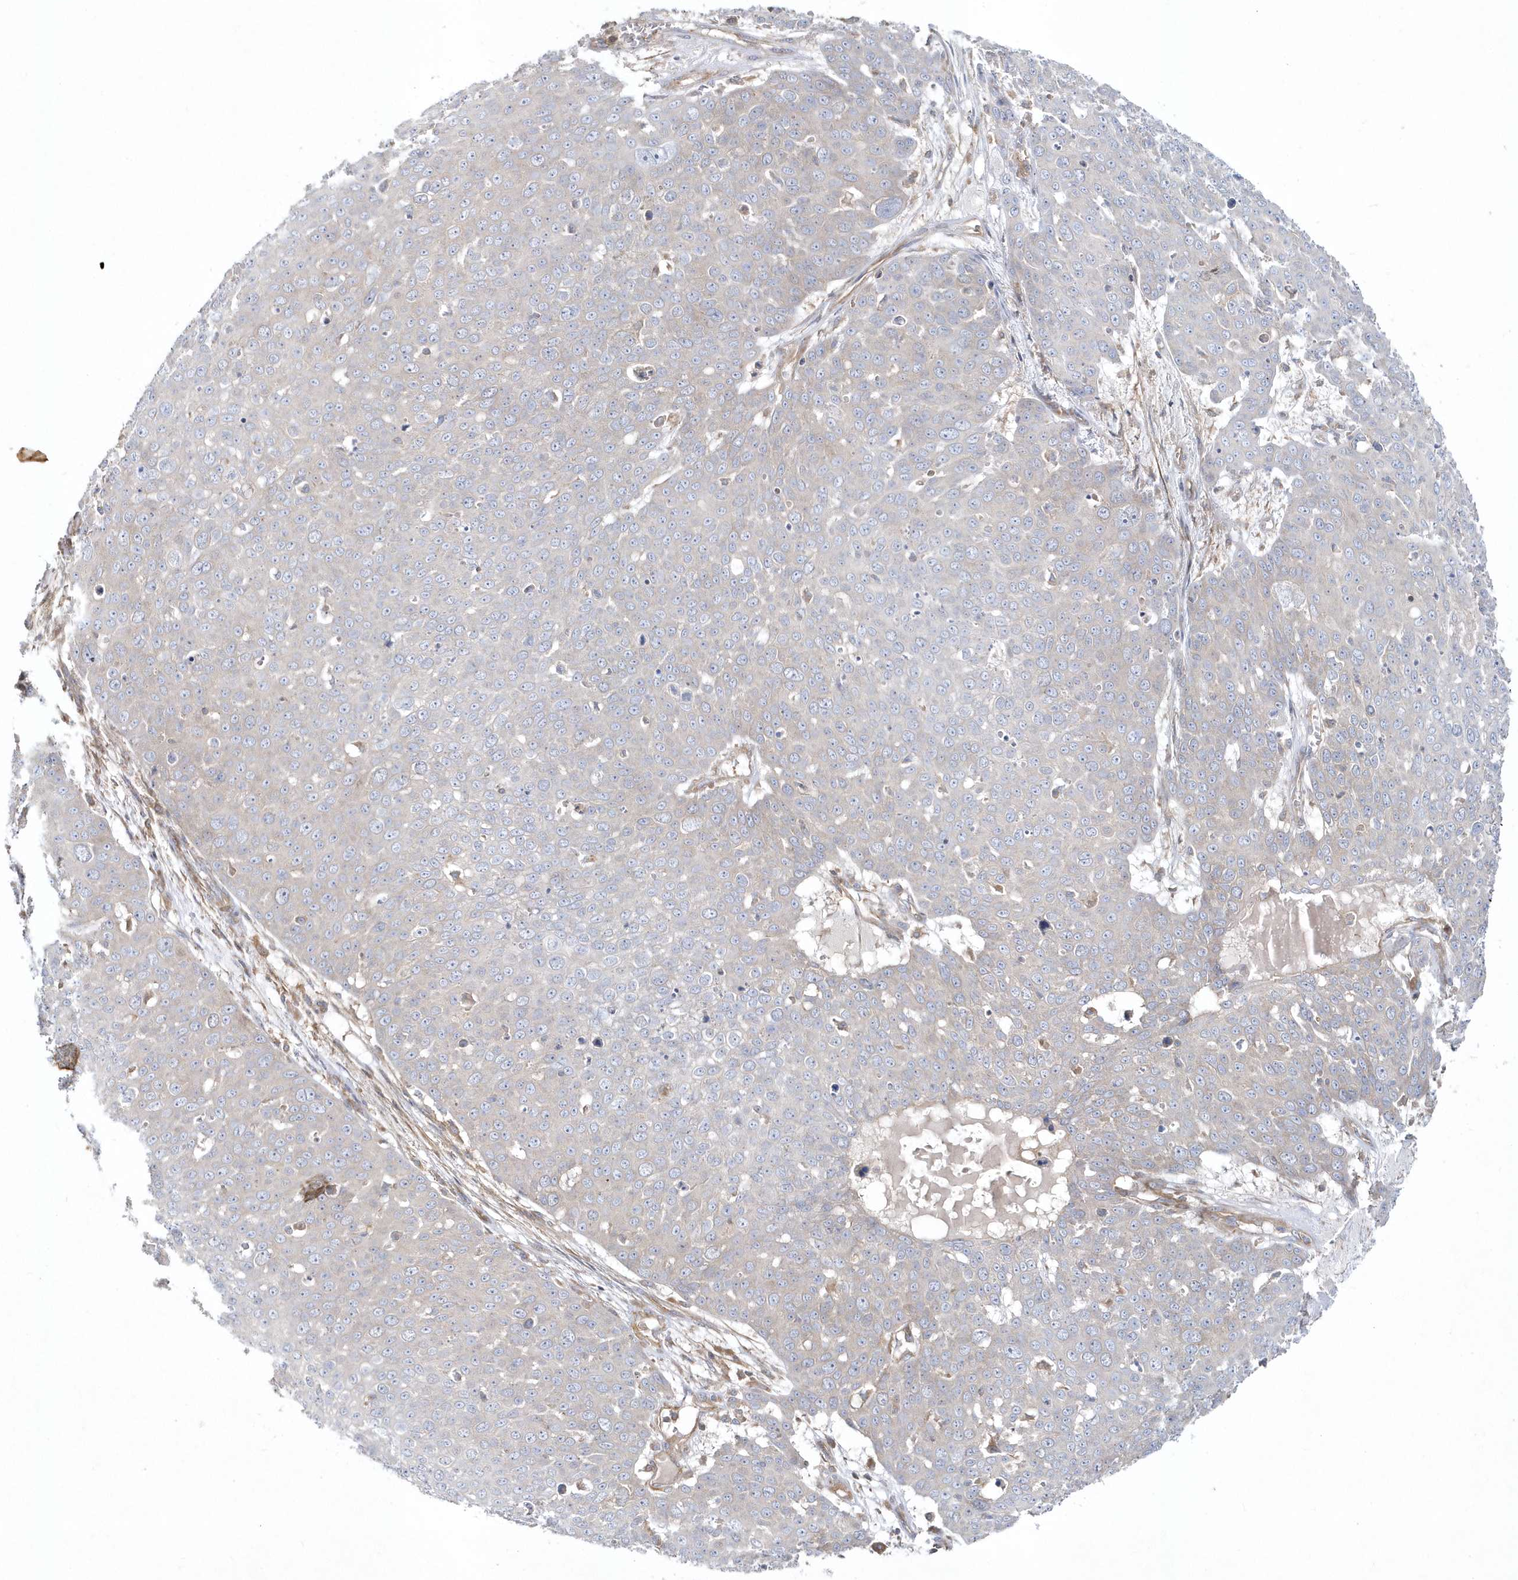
{"staining": {"intensity": "negative", "quantity": "none", "location": "none"}, "tissue": "skin cancer", "cell_type": "Tumor cells", "image_type": "cancer", "snomed": [{"axis": "morphology", "description": "Squamous cell carcinoma, NOS"}, {"axis": "topography", "description": "Skin"}], "caption": "IHC photomicrograph of human skin cancer stained for a protein (brown), which demonstrates no positivity in tumor cells.", "gene": "LEXM", "patient": {"sex": "male", "age": 71}}